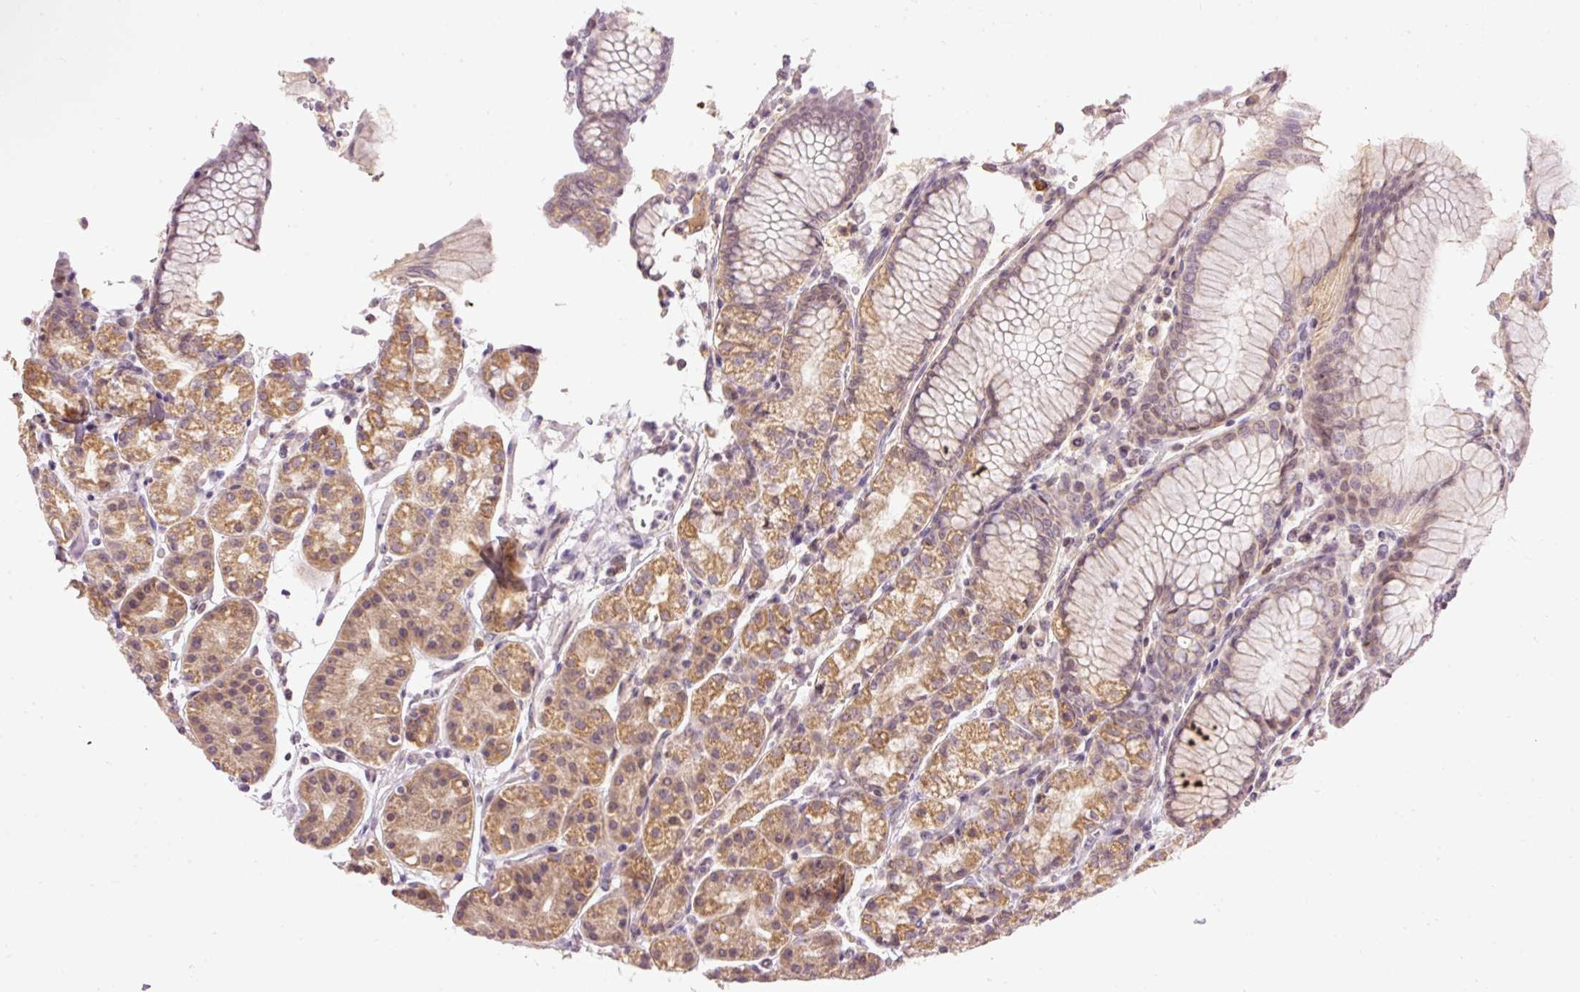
{"staining": {"intensity": "moderate", "quantity": ">75%", "location": "cytoplasmic/membranous"}, "tissue": "stomach", "cell_type": "Glandular cells", "image_type": "normal", "snomed": [{"axis": "morphology", "description": "Normal tissue, NOS"}, {"axis": "topography", "description": "Stomach"}], "caption": "Immunohistochemical staining of normal human stomach shows >75% levels of moderate cytoplasmic/membranous protein staining in approximately >75% of glandular cells.", "gene": "ABHD11", "patient": {"sex": "female", "age": 57}}